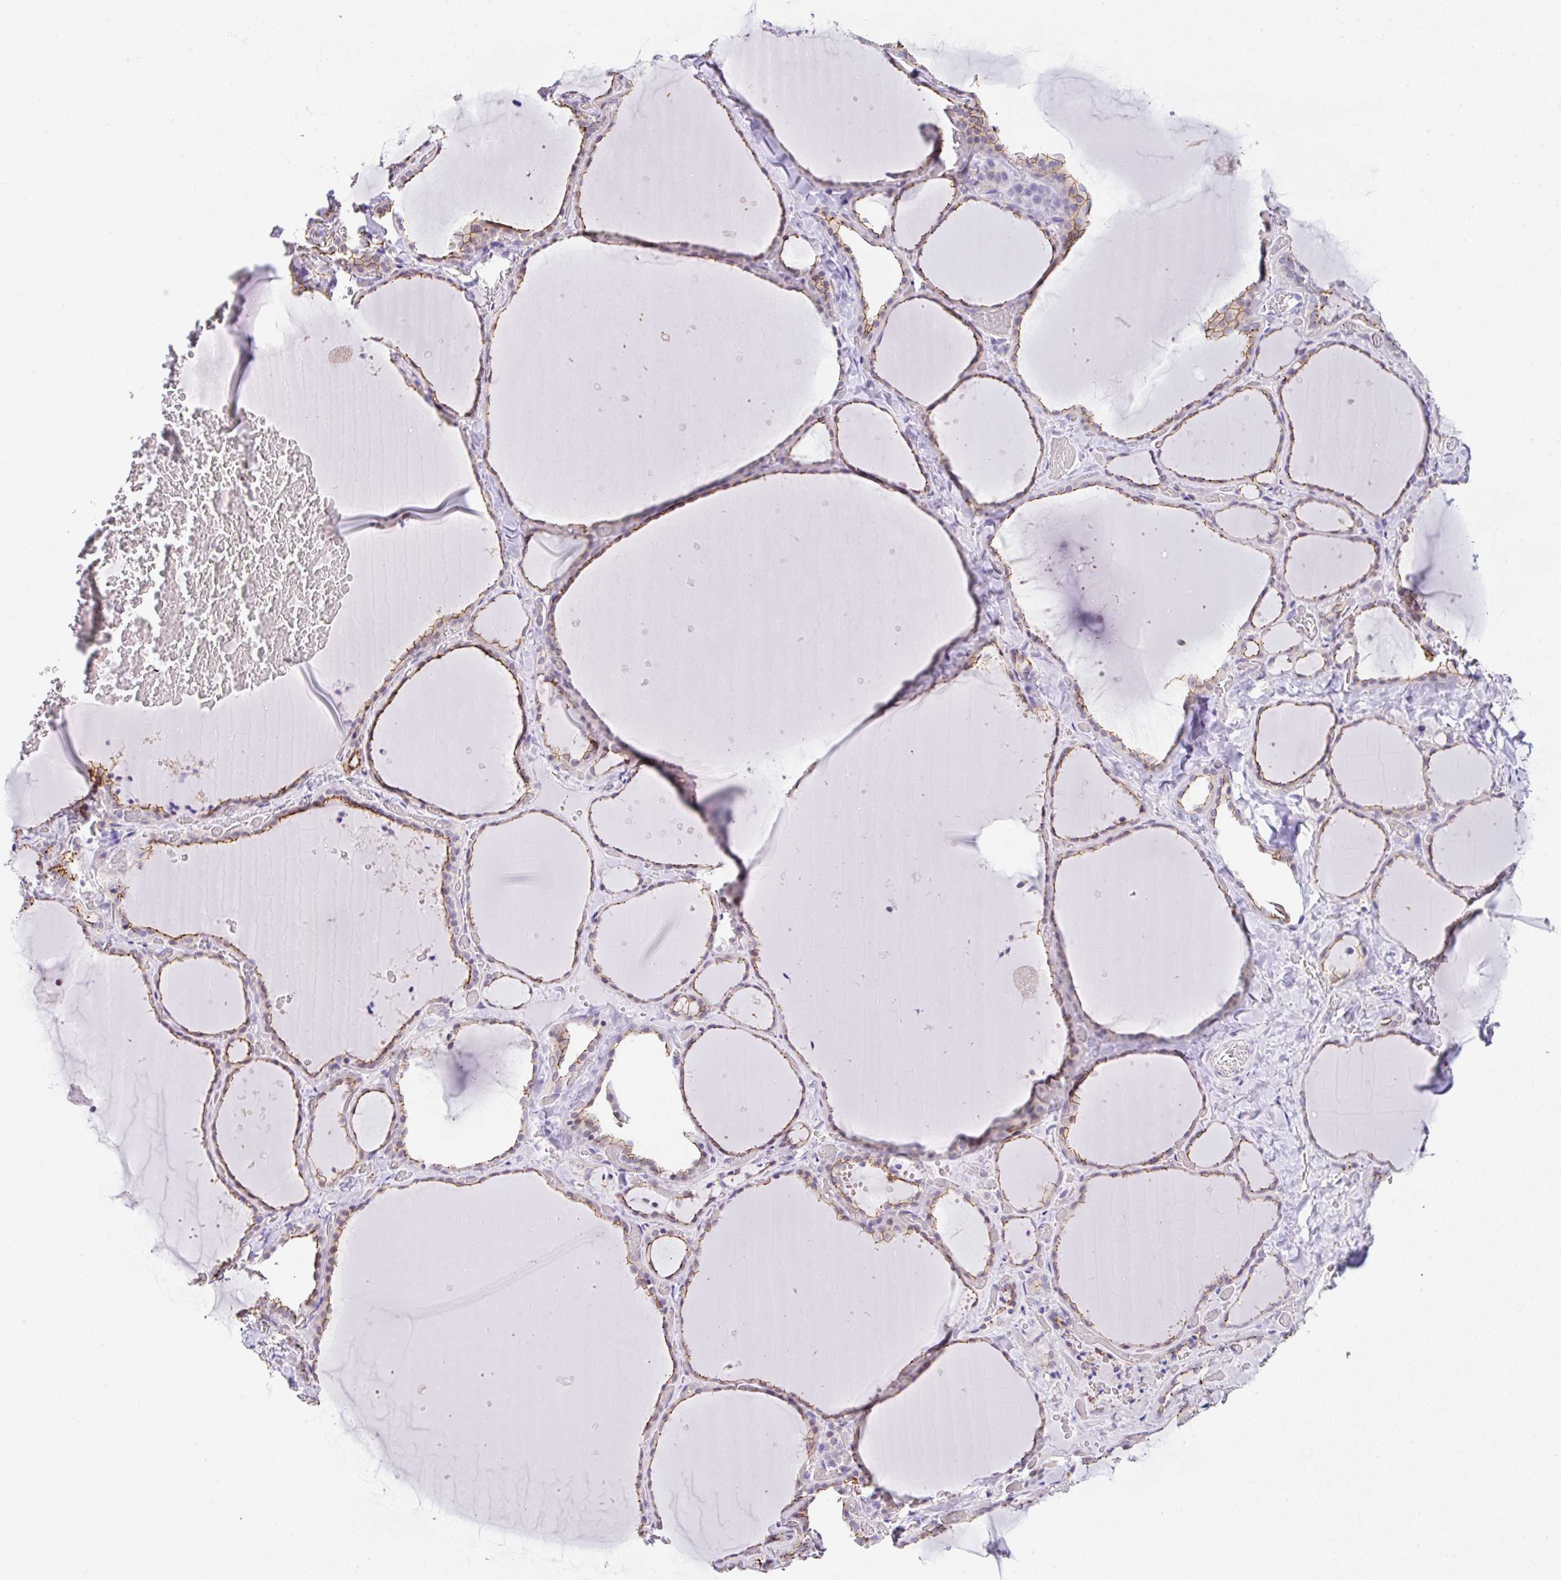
{"staining": {"intensity": "moderate", "quantity": ">75%", "location": "cytoplasmic/membranous"}, "tissue": "thyroid gland", "cell_type": "Glandular cells", "image_type": "normal", "snomed": [{"axis": "morphology", "description": "Normal tissue, NOS"}, {"axis": "topography", "description": "Thyroid gland"}], "caption": "Immunohistochemistry histopathology image of unremarkable human thyroid gland stained for a protein (brown), which exhibits medium levels of moderate cytoplasmic/membranous positivity in about >75% of glandular cells.", "gene": "CGNL1", "patient": {"sex": "female", "age": 36}}